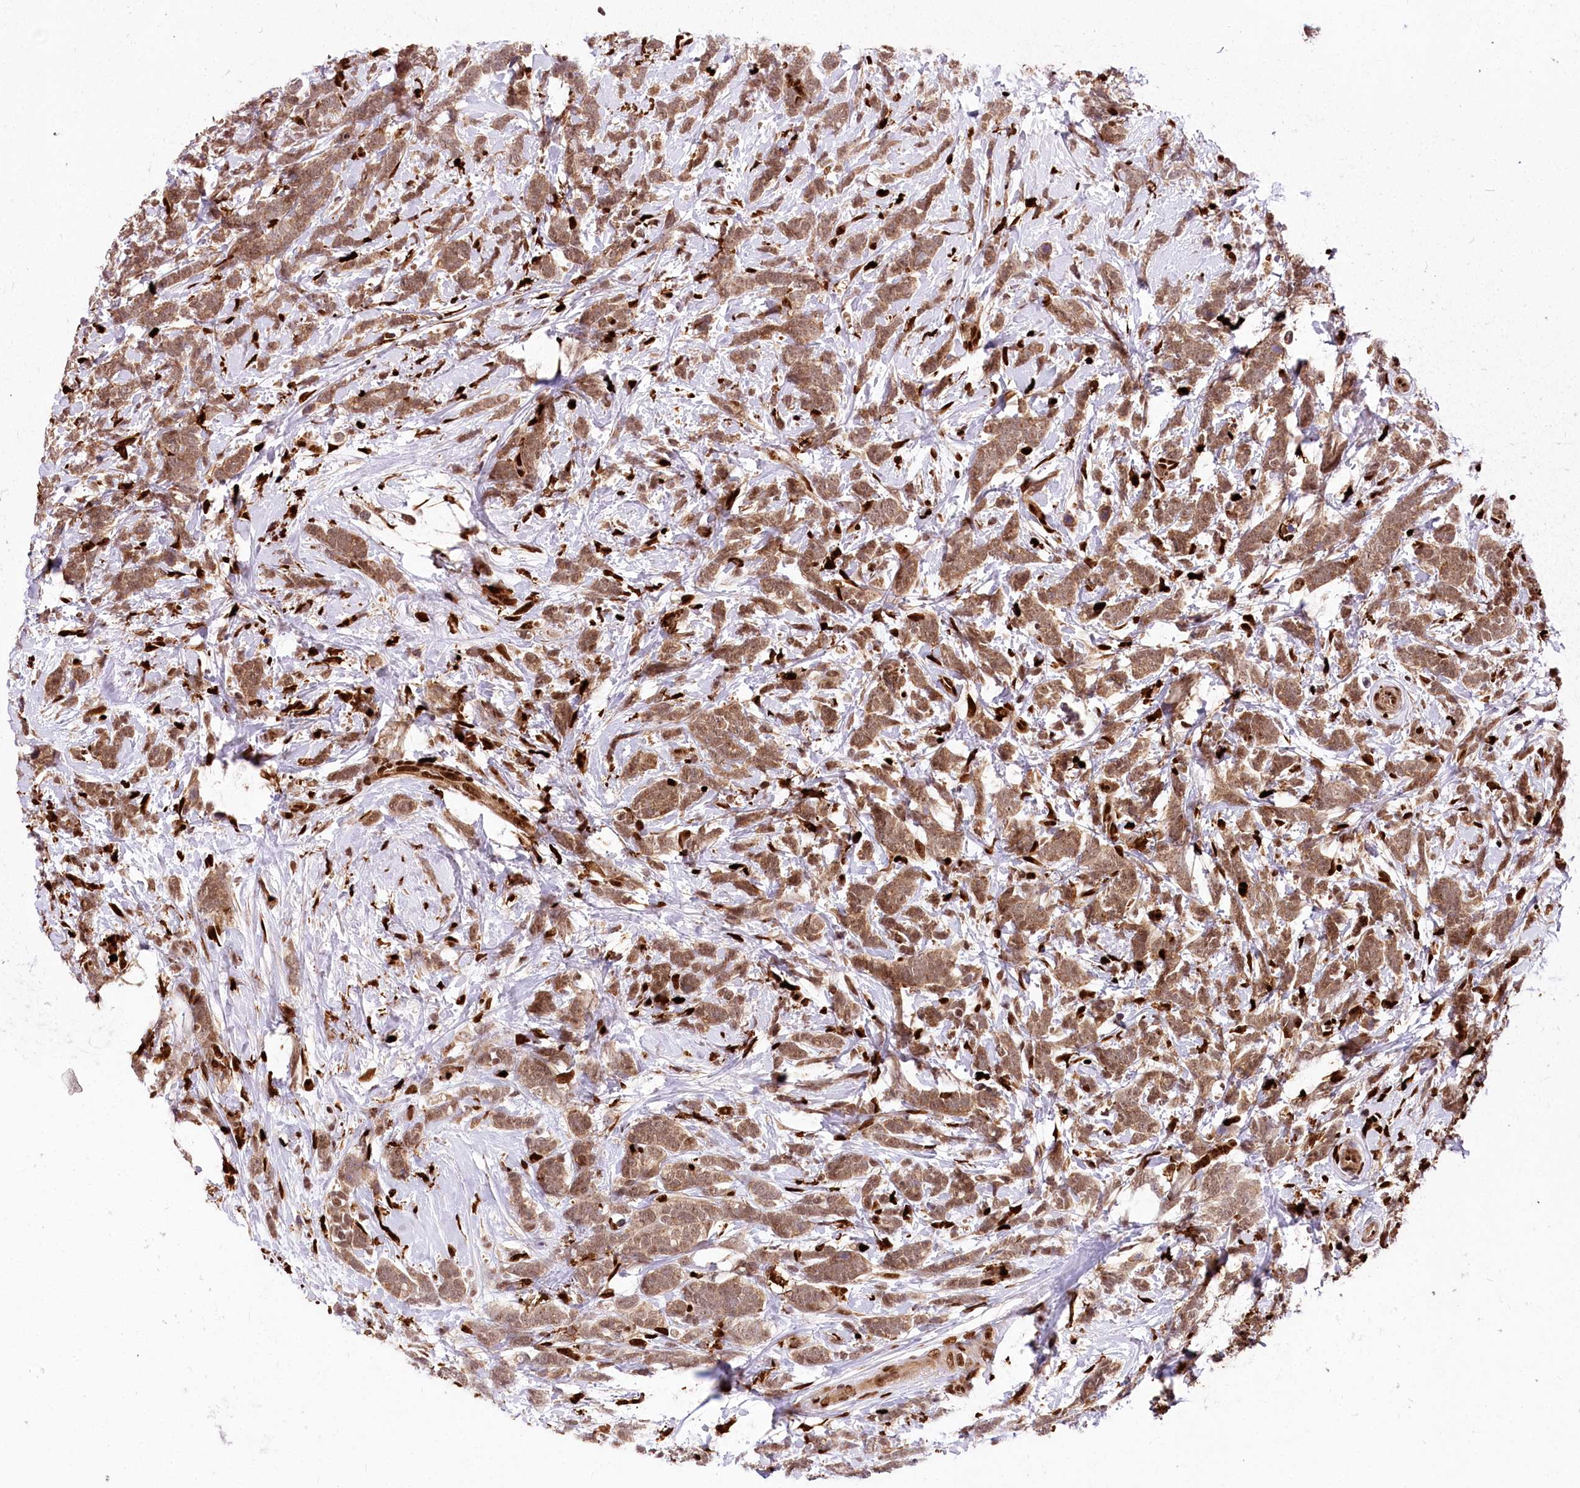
{"staining": {"intensity": "moderate", "quantity": ">75%", "location": "cytoplasmic/membranous,nuclear"}, "tissue": "breast cancer", "cell_type": "Tumor cells", "image_type": "cancer", "snomed": [{"axis": "morphology", "description": "Lobular carcinoma"}, {"axis": "topography", "description": "Breast"}], "caption": "The micrograph demonstrates a brown stain indicating the presence of a protein in the cytoplasmic/membranous and nuclear of tumor cells in lobular carcinoma (breast).", "gene": "FIGN", "patient": {"sex": "female", "age": 58}}